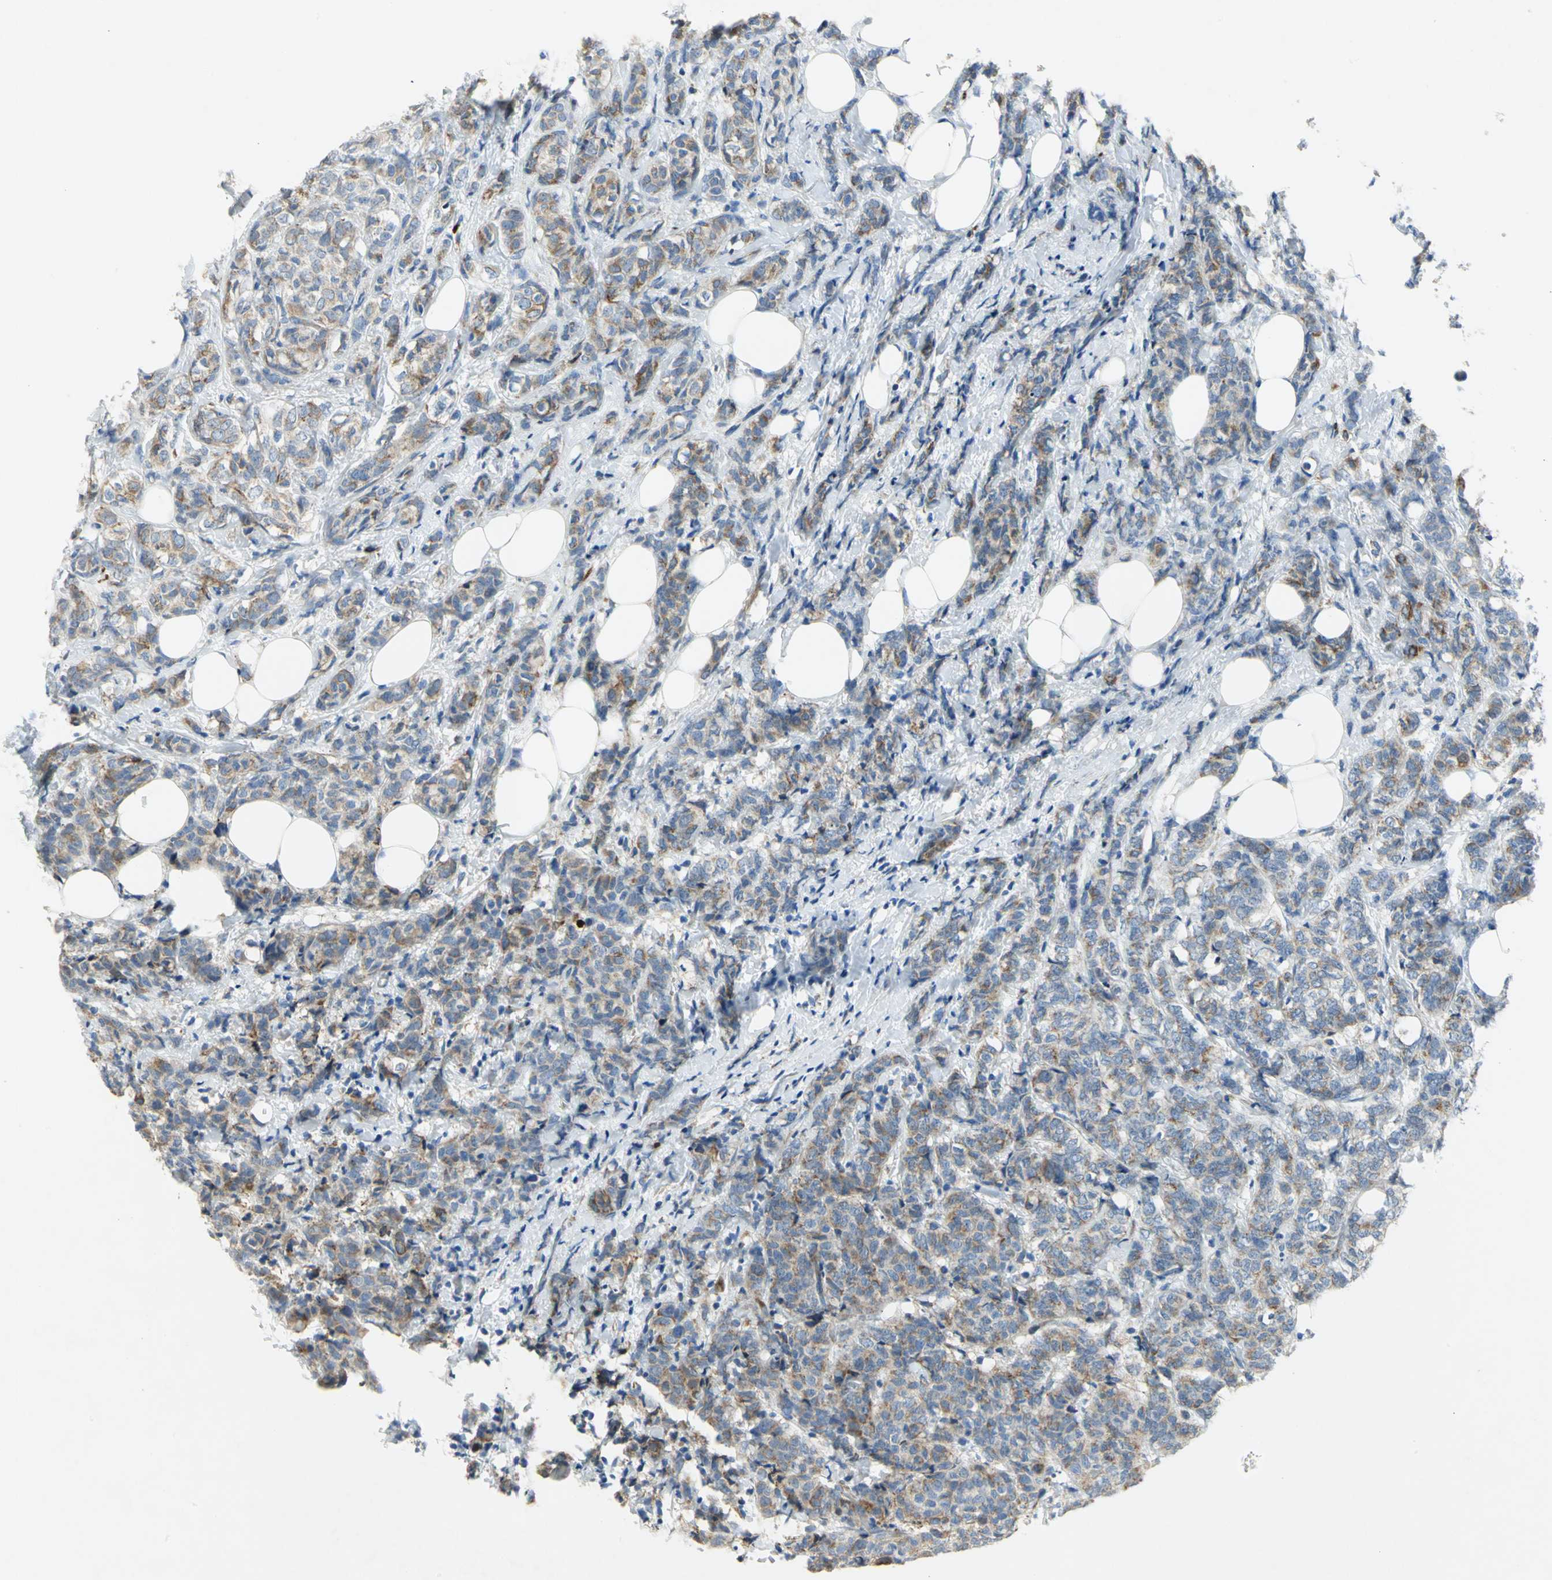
{"staining": {"intensity": "moderate", "quantity": ">75%", "location": "cytoplasmic/membranous"}, "tissue": "breast cancer", "cell_type": "Tumor cells", "image_type": "cancer", "snomed": [{"axis": "morphology", "description": "Lobular carcinoma"}, {"axis": "topography", "description": "Breast"}], "caption": "High-power microscopy captured an immunohistochemistry histopathology image of breast cancer (lobular carcinoma), revealing moderate cytoplasmic/membranous expression in about >75% of tumor cells. The staining was performed using DAB (3,3'-diaminobenzidine), with brown indicating positive protein expression. Nuclei are stained blue with hematoxylin.", "gene": "TULP4", "patient": {"sex": "female", "age": 60}}